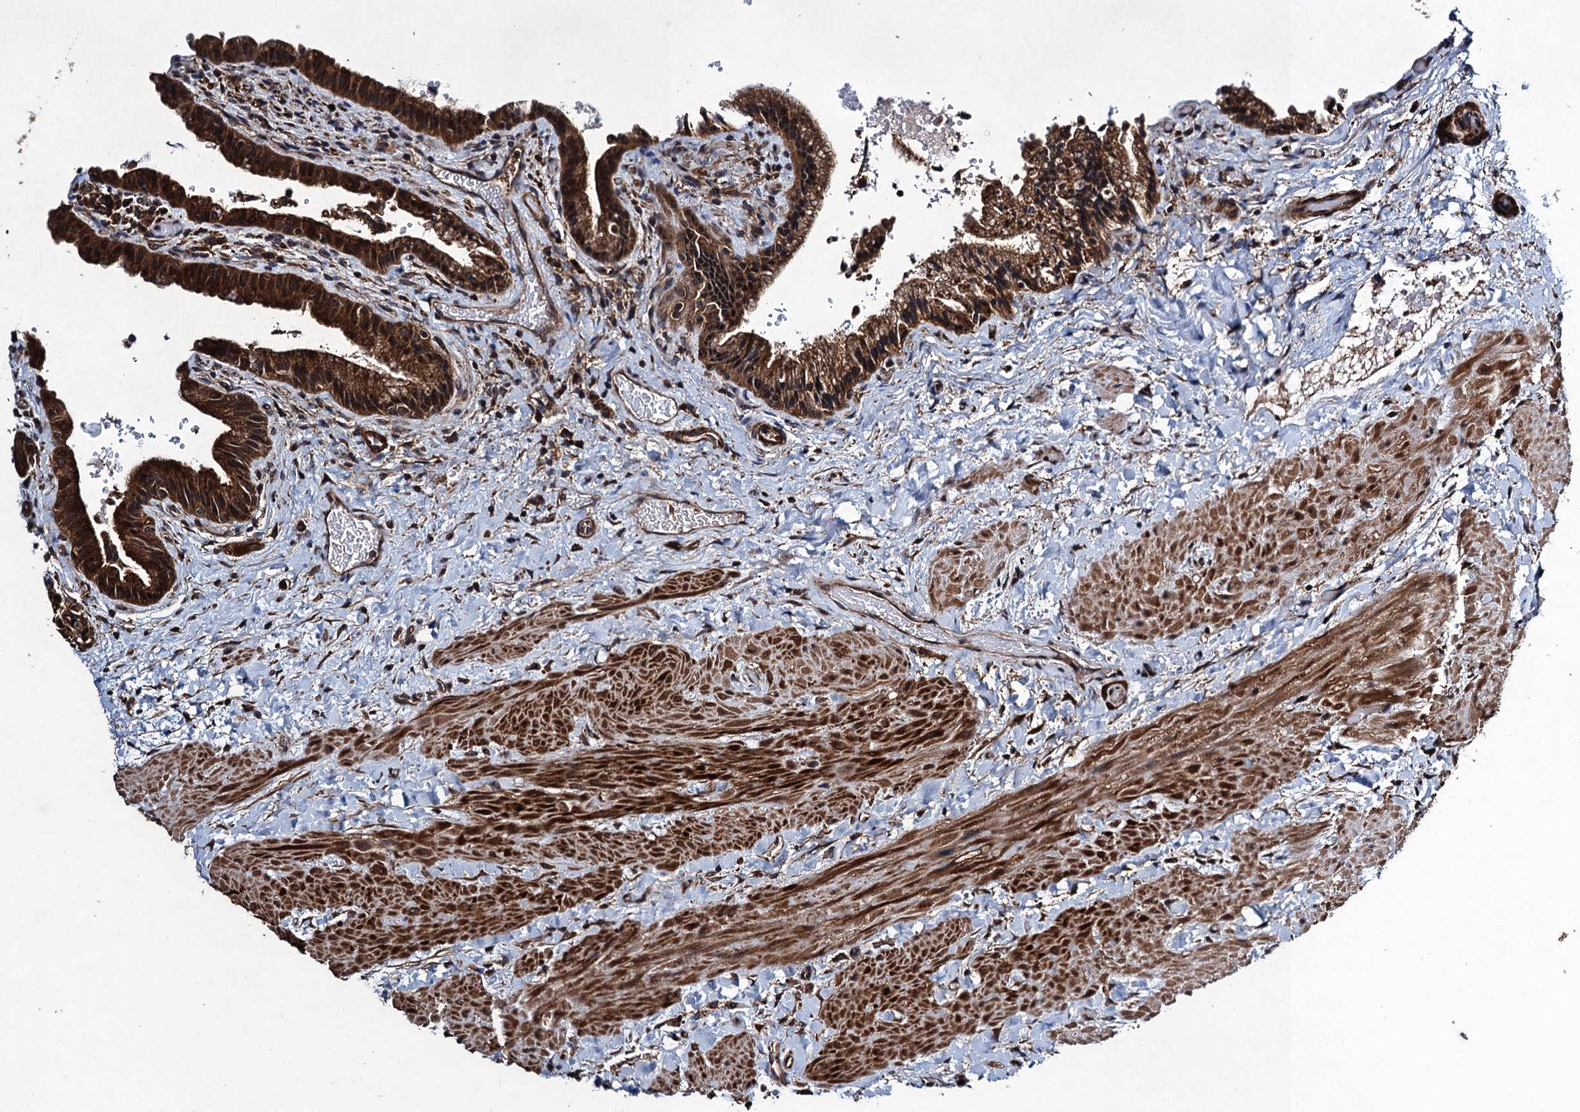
{"staining": {"intensity": "strong", "quantity": ">75%", "location": "cytoplasmic/membranous"}, "tissue": "gallbladder", "cell_type": "Glandular cells", "image_type": "normal", "snomed": [{"axis": "morphology", "description": "Normal tissue, NOS"}, {"axis": "topography", "description": "Gallbladder"}], "caption": "This micrograph exhibits benign gallbladder stained with immunohistochemistry (IHC) to label a protein in brown. The cytoplasmic/membranous of glandular cells show strong positivity for the protein. Nuclei are counter-stained blue.", "gene": "CNTN5", "patient": {"sex": "male", "age": 24}}